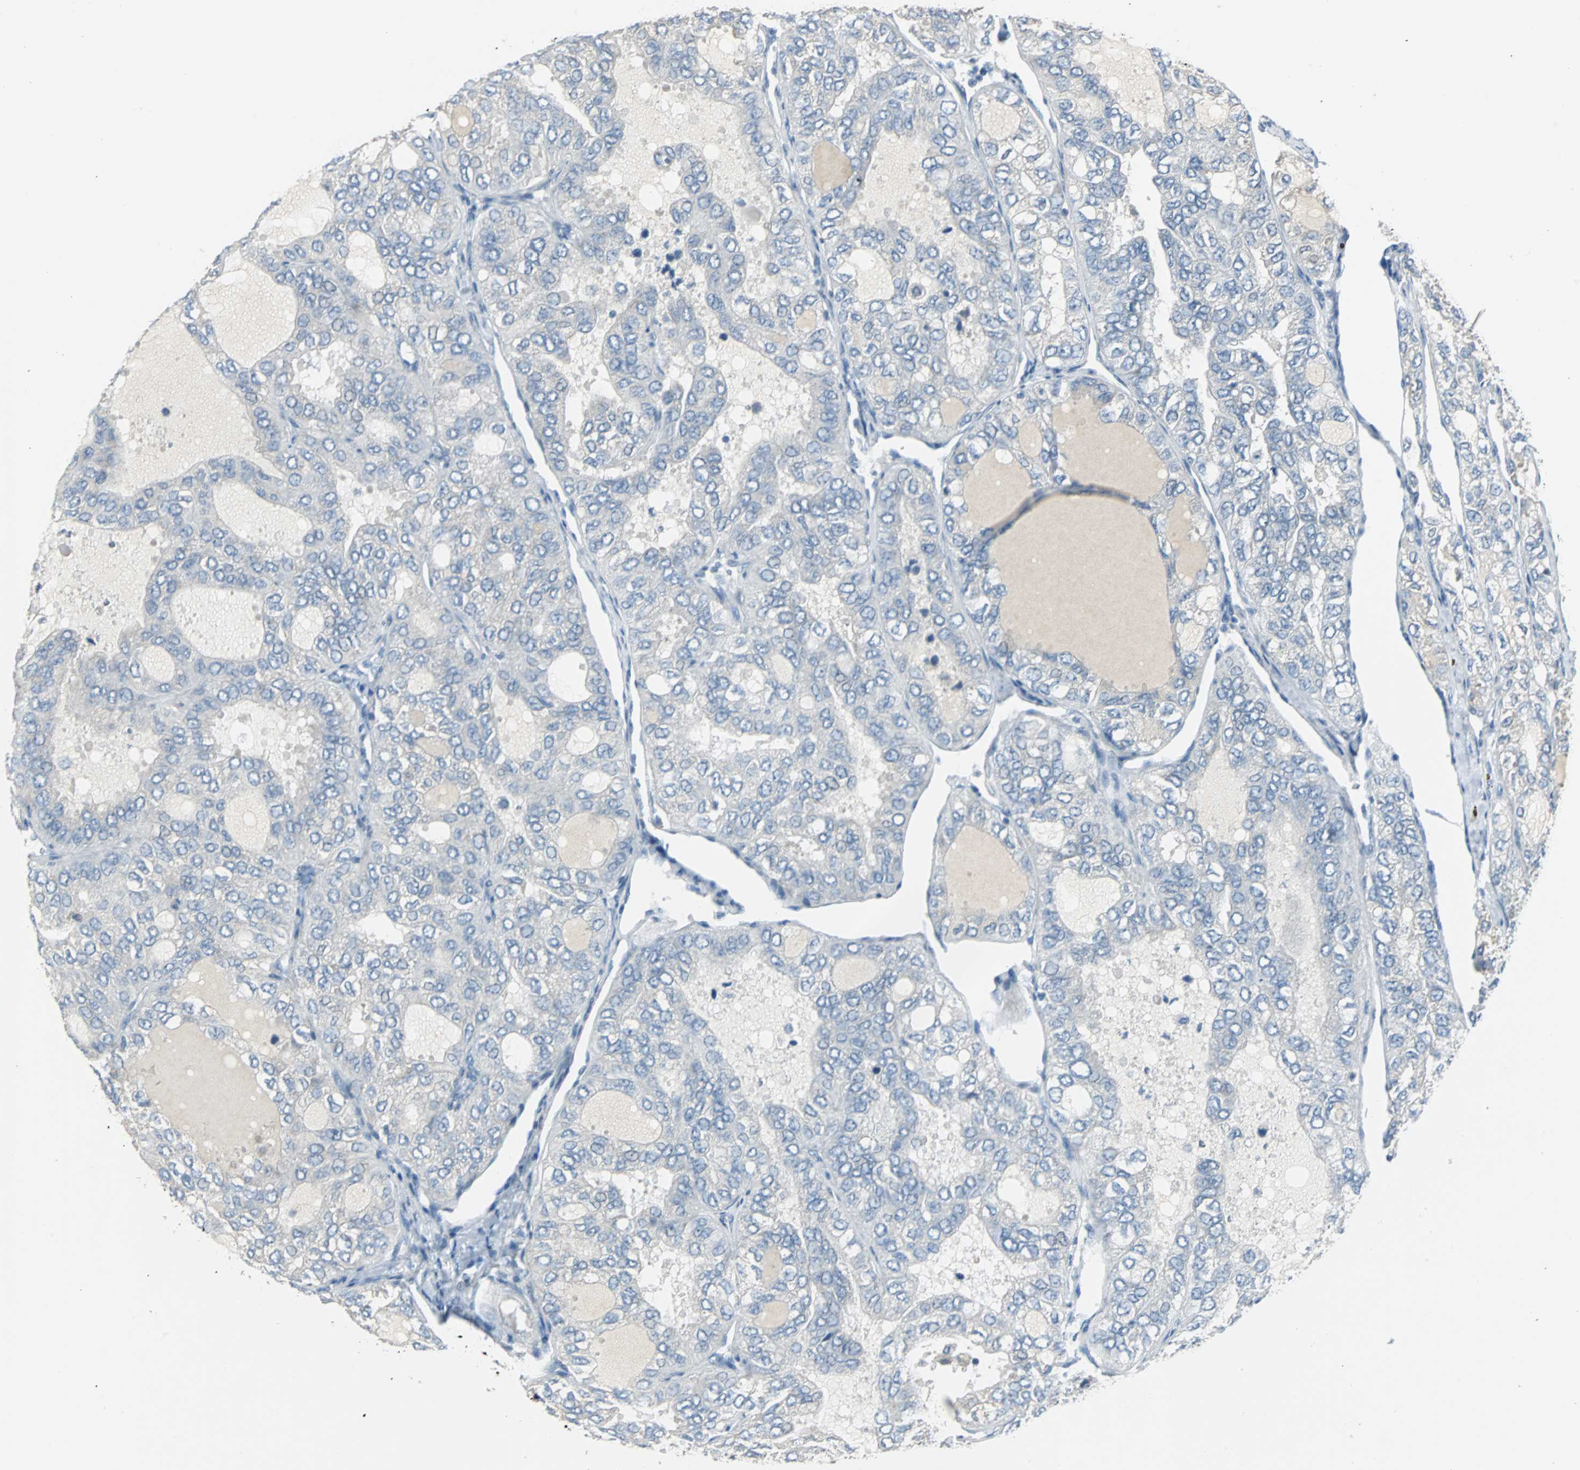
{"staining": {"intensity": "negative", "quantity": "none", "location": "none"}, "tissue": "thyroid cancer", "cell_type": "Tumor cells", "image_type": "cancer", "snomed": [{"axis": "morphology", "description": "Follicular adenoma carcinoma, NOS"}, {"axis": "topography", "description": "Thyroid gland"}], "caption": "Immunohistochemical staining of thyroid follicular adenoma carcinoma shows no significant staining in tumor cells.", "gene": "FHL2", "patient": {"sex": "male", "age": 75}}